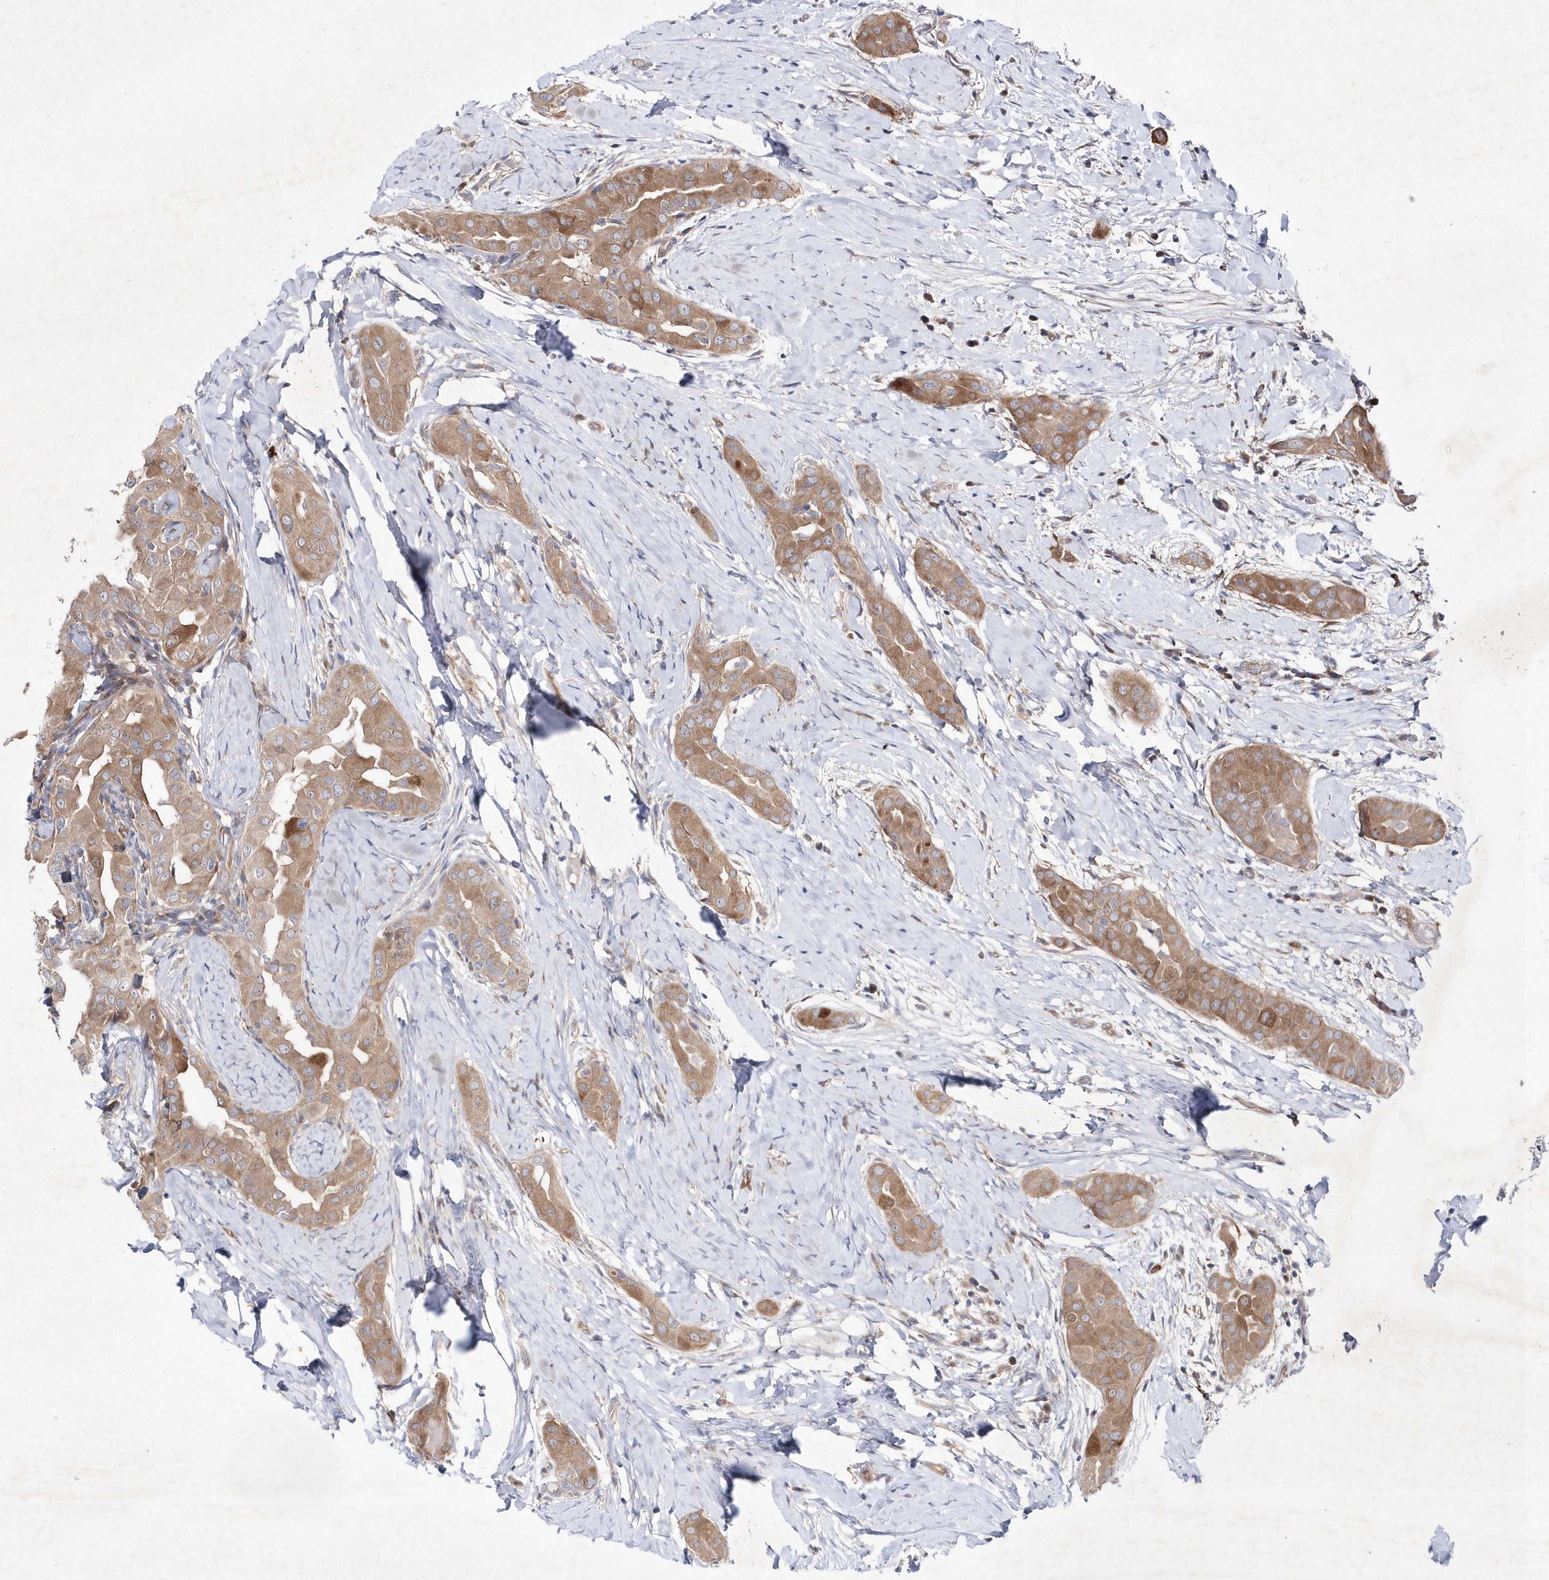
{"staining": {"intensity": "moderate", "quantity": ">75%", "location": "cytoplasmic/membranous"}, "tissue": "thyroid cancer", "cell_type": "Tumor cells", "image_type": "cancer", "snomed": [{"axis": "morphology", "description": "Papillary adenocarcinoma, NOS"}, {"axis": "topography", "description": "Thyroid gland"}], "caption": "Protein expression analysis of thyroid cancer reveals moderate cytoplasmic/membranous staining in about >75% of tumor cells.", "gene": "DSPP", "patient": {"sex": "male", "age": 33}}